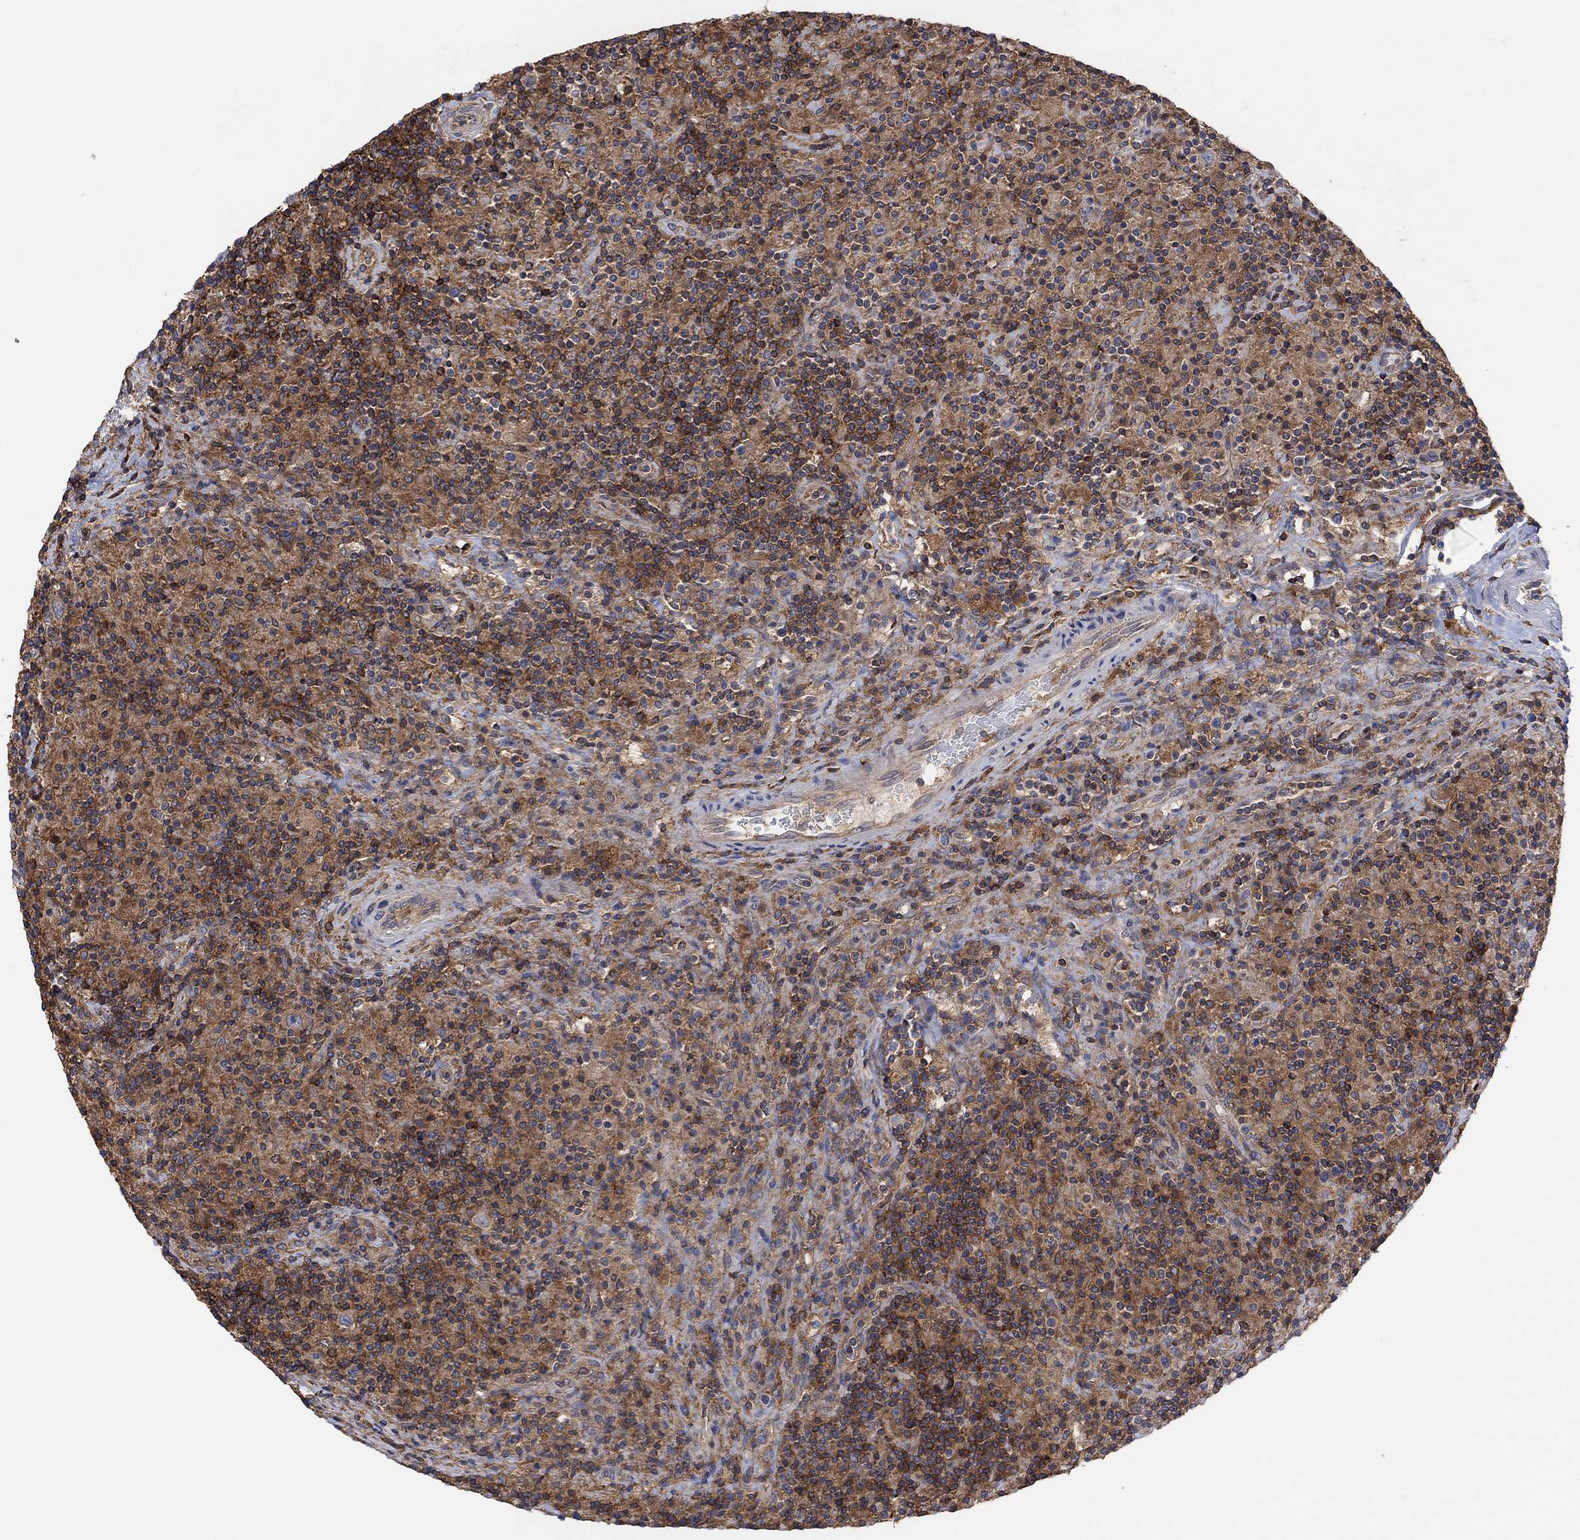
{"staining": {"intensity": "moderate", "quantity": ">75%", "location": "cytoplasmic/membranous"}, "tissue": "lymphoma", "cell_type": "Tumor cells", "image_type": "cancer", "snomed": [{"axis": "morphology", "description": "Hodgkin's disease, NOS"}, {"axis": "topography", "description": "Lymph node"}], "caption": "A brown stain highlights moderate cytoplasmic/membranous expression of a protein in lymphoma tumor cells.", "gene": "BLOC1S3", "patient": {"sex": "male", "age": 70}}